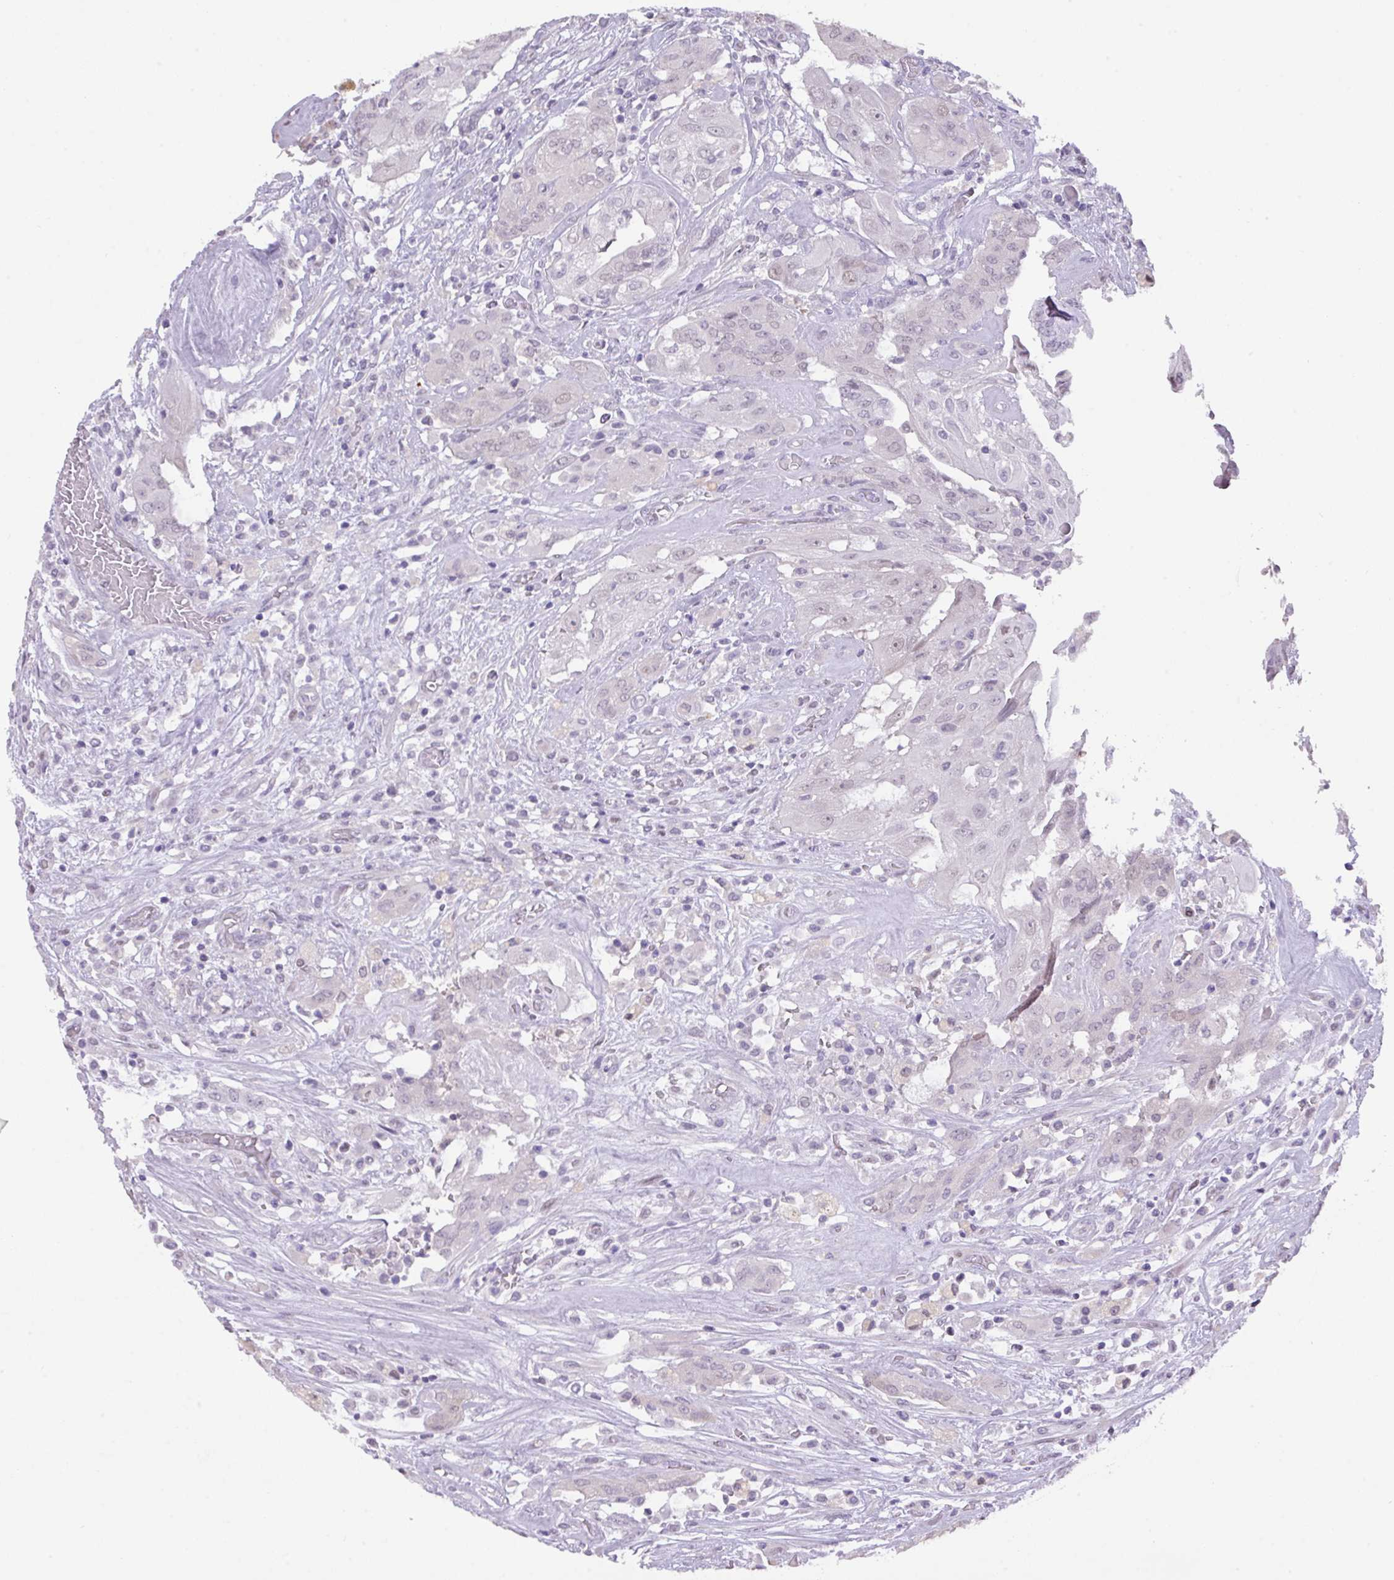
{"staining": {"intensity": "negative", "quantity": "none", "location": "none"}, "tissue": "thyroid cancer", "cell_type": "Tumor cells", "image_type": "cancer", "snomed": [{"axis": "morphology", "description": "Papillary adenocarcinoma, NOS"}, {"axis": "topography", "description": "Thyroid gland"}], "caption": "This histopathology image is of thyroid cancer stained with immunohistochemistry (IHC) to label a protein in brown with the nuclei are counter-stained blue. There is no positivity in tumor cells. (DAB (3,3'-diaminobenzidine) immunohistochemistry (IHC) with hematoxylin counter stain).", "gene": "ANKRD13B", "patient": {"sex": "female", "age": 59}}